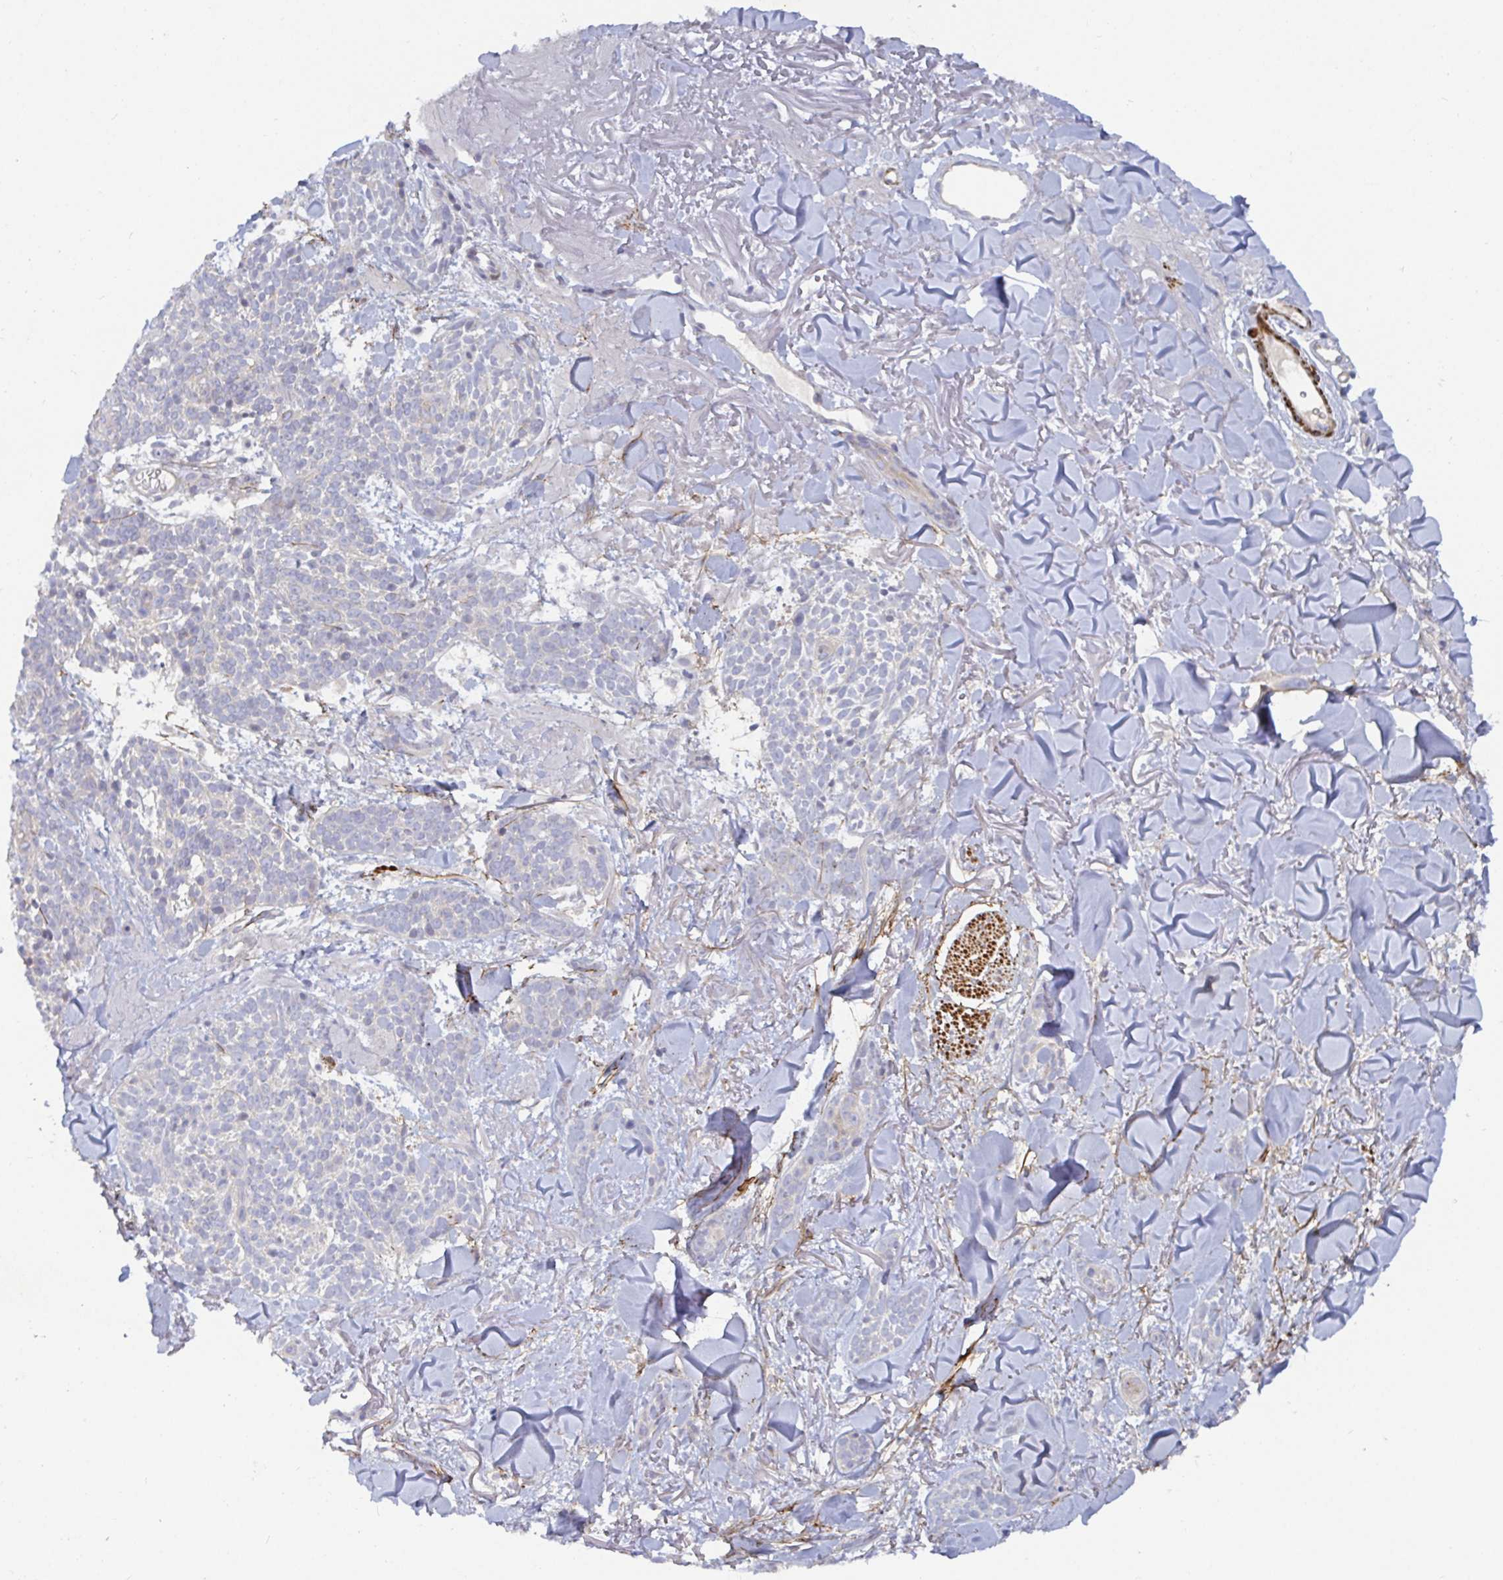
{"staining": {"intensity": "negative", "quantity": "none", "location": "none"}, "tissue": "skin cancer", "cell_type": "Tumor cells", "image_type": "cancer", "snomed": [{"axis": "morphology", "description": "Basal cell carcinoma"}, {"axis": "morphology", "description": "BCC, high aggressive"}, {"axis": "topography", "description": "Skin"}], "caption": "This is a image of immunohistochemistry (IHC) staining of skin basal cell carcinoma, which shows no staining in tumor cells.", "gene": "SSH2", "patient": {"sex": "female", "age": 86}}